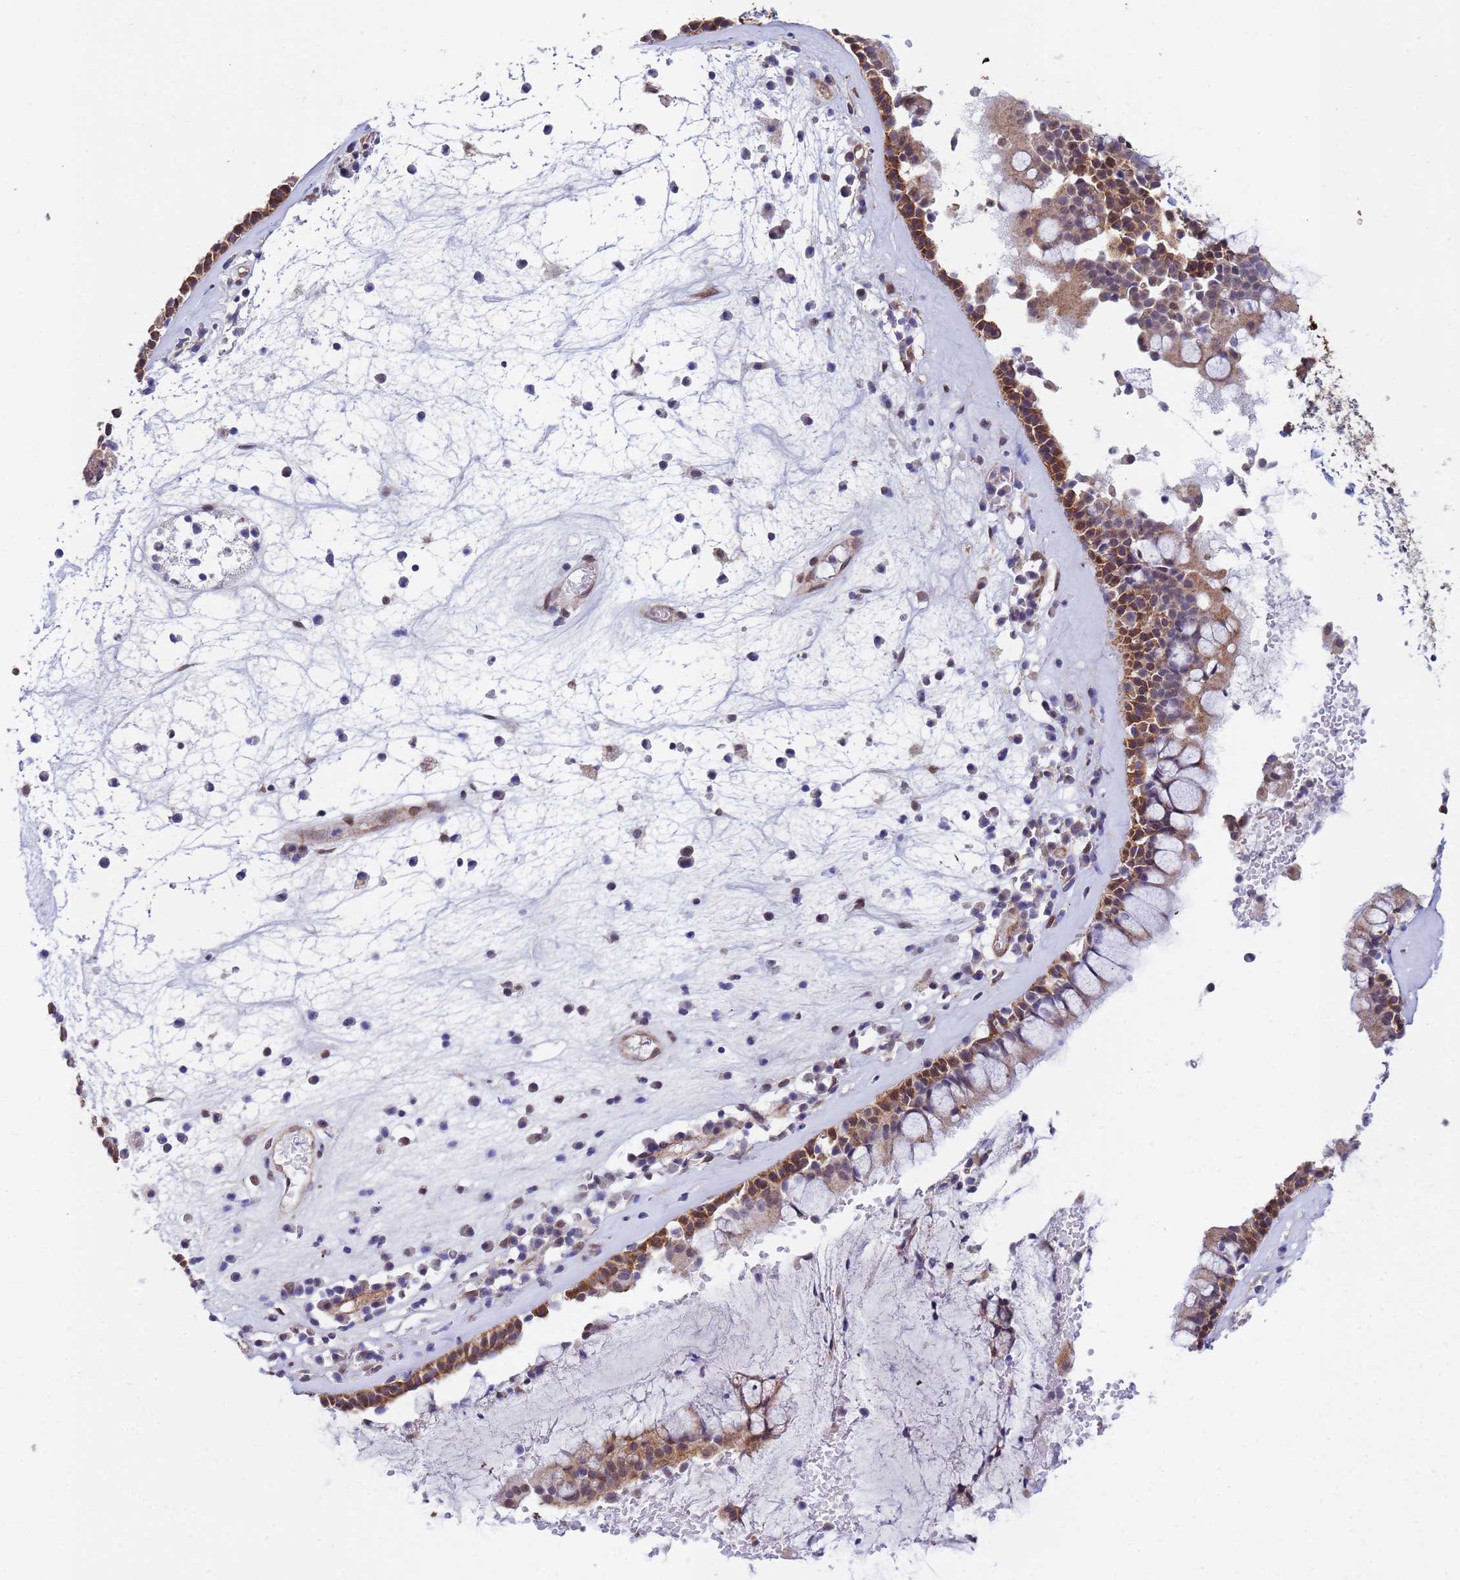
{"staining": {"intensity": "moderate", "quantity": ">75%", "location": "cytoplasmic/membranous"}, "tissue": "nasopharynx", "cell_type": "Respiratory epithelial cells", "image_type": "normal", "snomed": [{"axis": "morphology", "description": "Normal tissue, NOS"}, {"axis": "morphology", "description": "Inflammation, NOS"}, {"axis": "topography", "description": "Nasopharynx"}], "caption": "IHC of unremarkable nasopharynx displays medium levels of moderate cytoplasmic/membranous positivity in approximately >75% of respiratory epithelial cells.", "gene": "TRIP6", "patient": {"sex": "male", "age": 70}}